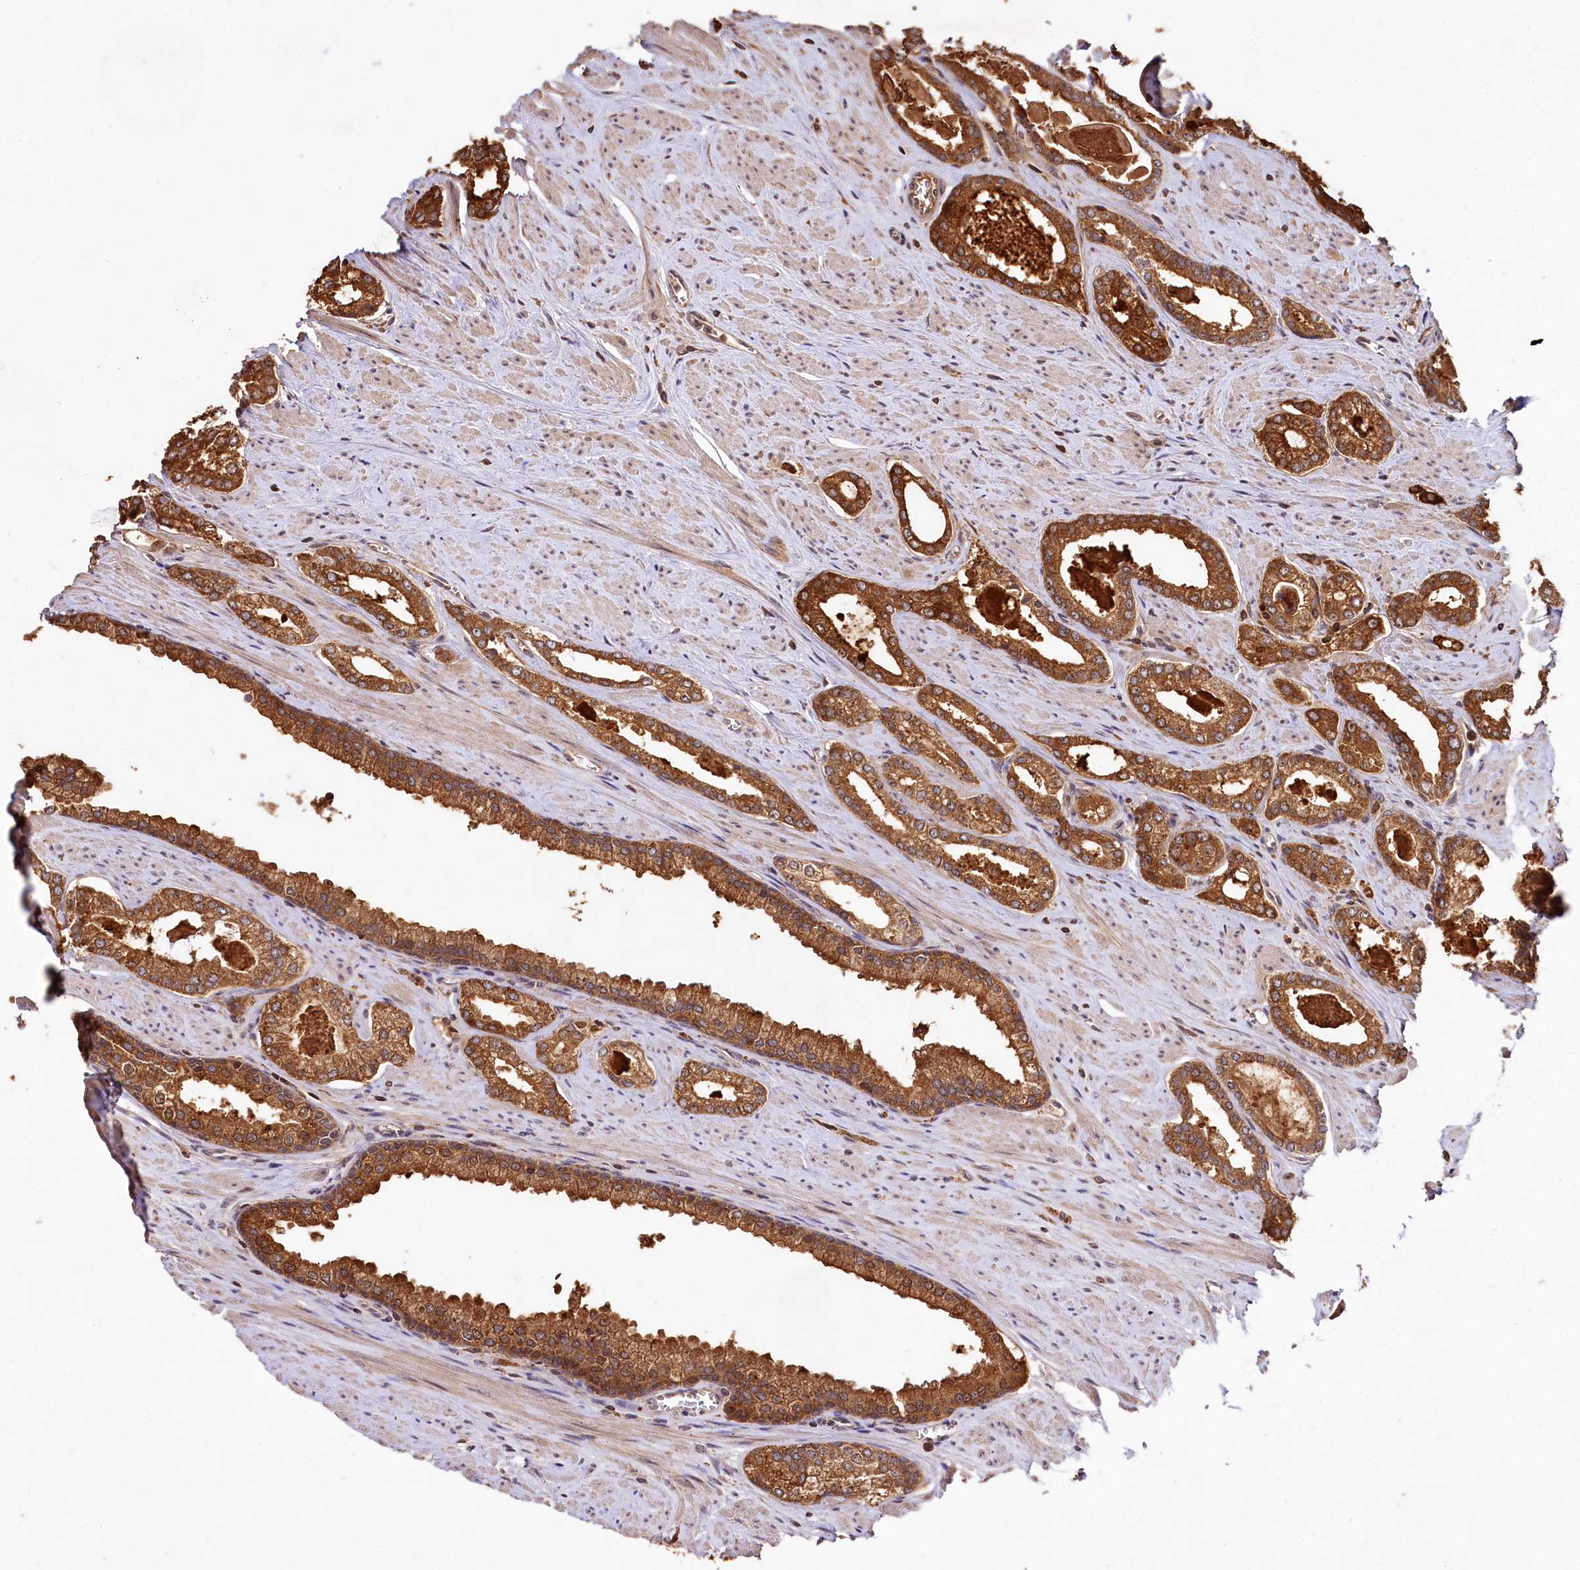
{"staining": {"intensity": "strong", "quantity": ">75%", "location": "cytoplasmic/membranous"}, "tissue": "prostate cancer", "cell_type": "Tumor cells", "image_type": "cancer", "snomed": [{"axis": "morphology", "description": "Adenocarcinoma, Low grade"}, {"axis": "topography", "description": "Prostate and seminal vesicle, NOS"}], "caption": "Immunohistochemistry staining of prostate cancer (adenocarcinoma (low-grade)), which demonstrates high levels of strong cytoplasmic/membranous positivity in about >75% of tumor cells indicating strong cytoplasmic/membranous protein staining. The staining was performed using DAB (brown) for protein detection and nuclei were counterstained in hematoxylin (blue).", "gene": "RRP8", "patient": {"sex": "male", "age": 60}}